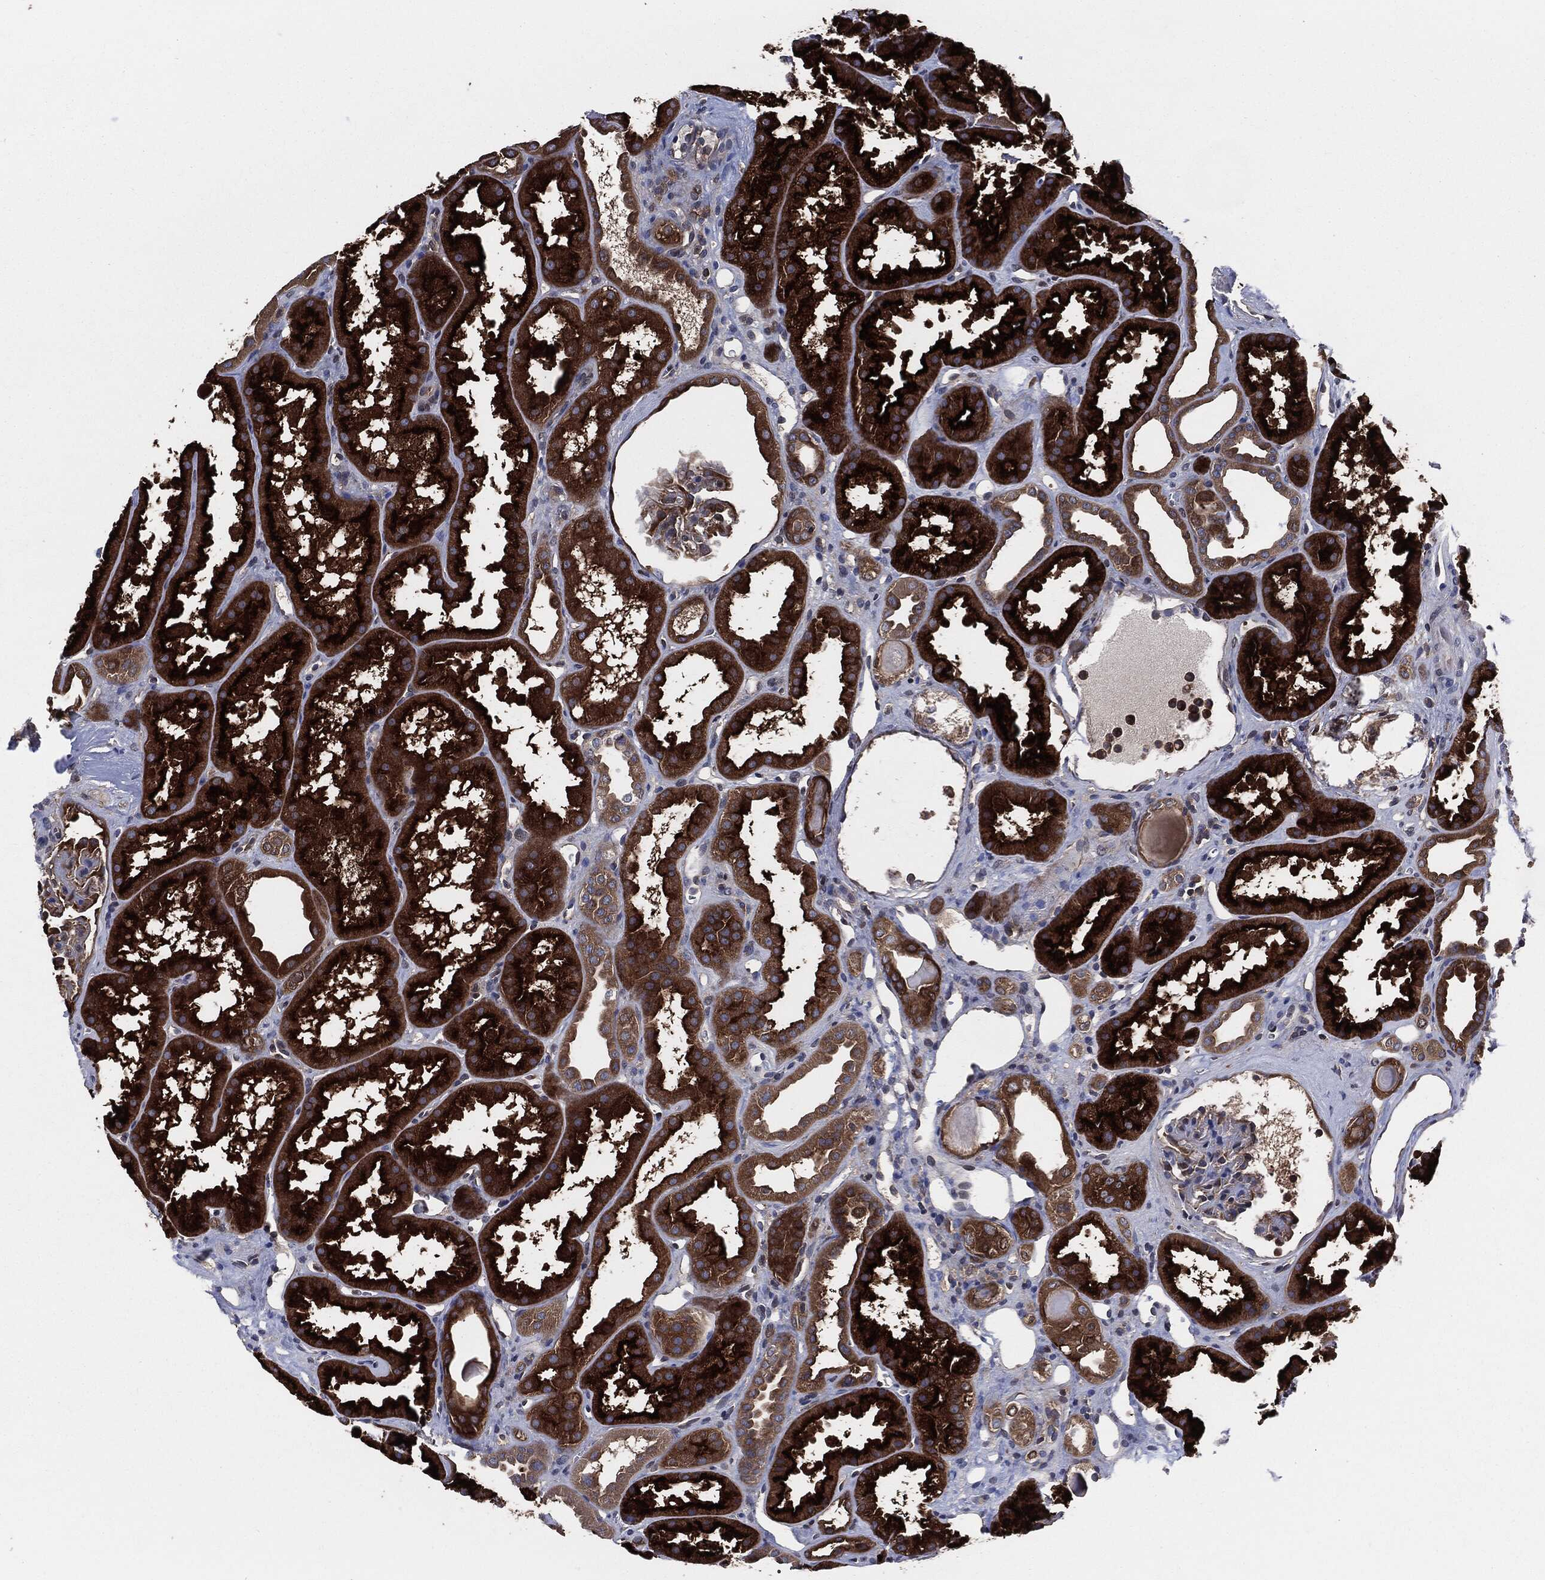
{"staining": {"intensity": "negative", "quantity": "none", "location": "none"}, "tissue": "kidney", "cell_type": "Cells in glomeruli", "image_type": "normal", "snomed": [{"axis": "morphology", "description": "Normal tissue, NOS"}, {"axis": "topography", "description": "Kidney"}], "caption": "There is no significant staining in cells in glomeruli of kidney. (Stains: DAB (3,3'-diaminobenzidine) IHC with hematoxylin counter stain, Microscopy: brightfield microscopy at high magnification).", "gene": "XPNPEP1", "patient": {"sex": "male", "age": 61}}